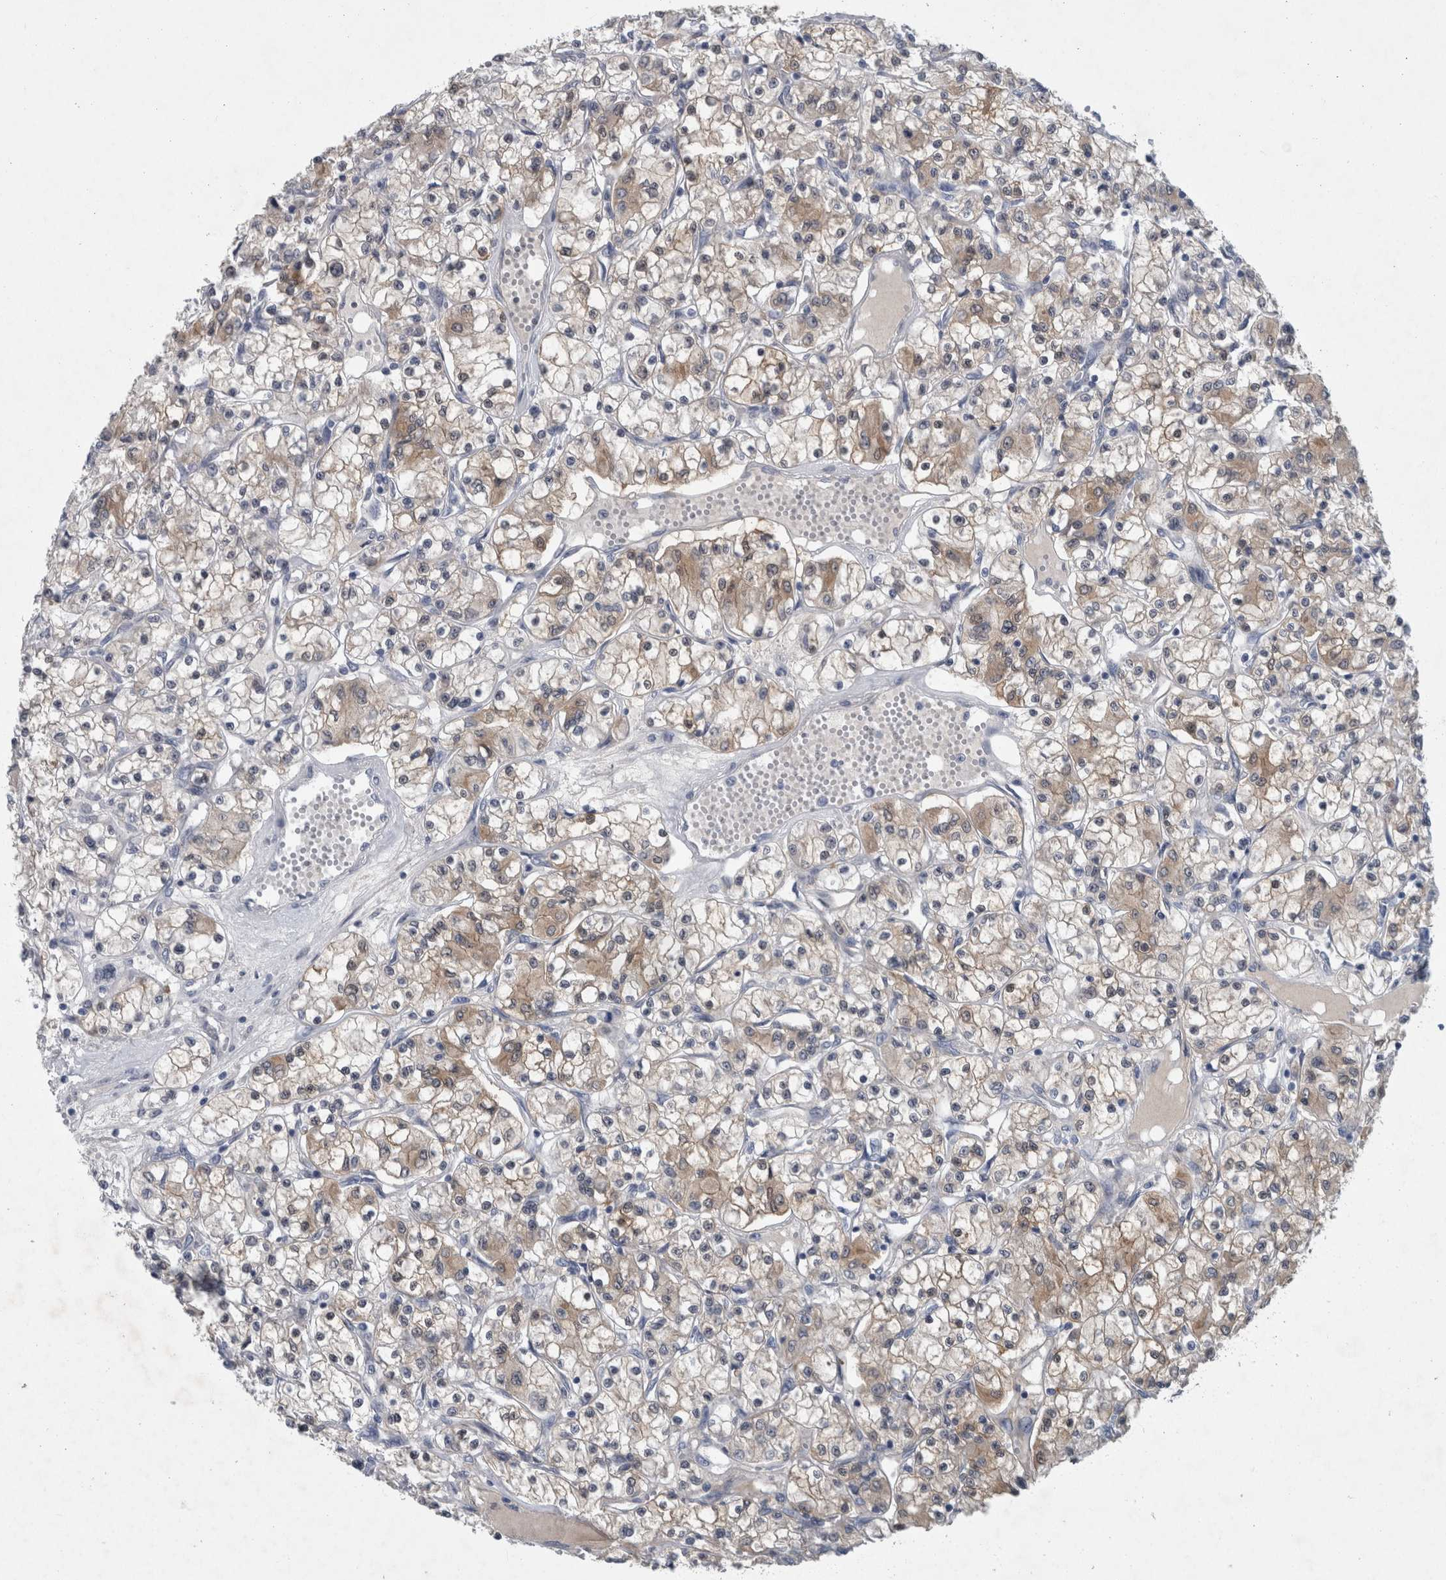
{"staining": {"intensity": "weak", "quantity": ">75%", "location": "cytoplasmic/membranous"}, "tissue": "renal cancer", "cell_type": "Tumor cells", "image_type": "cancer", "snomed": [{"axis": "morphology", "description": "Adenocarcinoma, NOS"}, {"axis": "topography", "description": "Kidney"}], "caption": "Renal cancer (adenocarcinoma) stained for a protein reveals weak cytoplasmic/membranous positivity in tumor cells. Nuclei are stained in blue.", "gene": "FAM83H", "patient": {"sex": "female", "age": 59}}